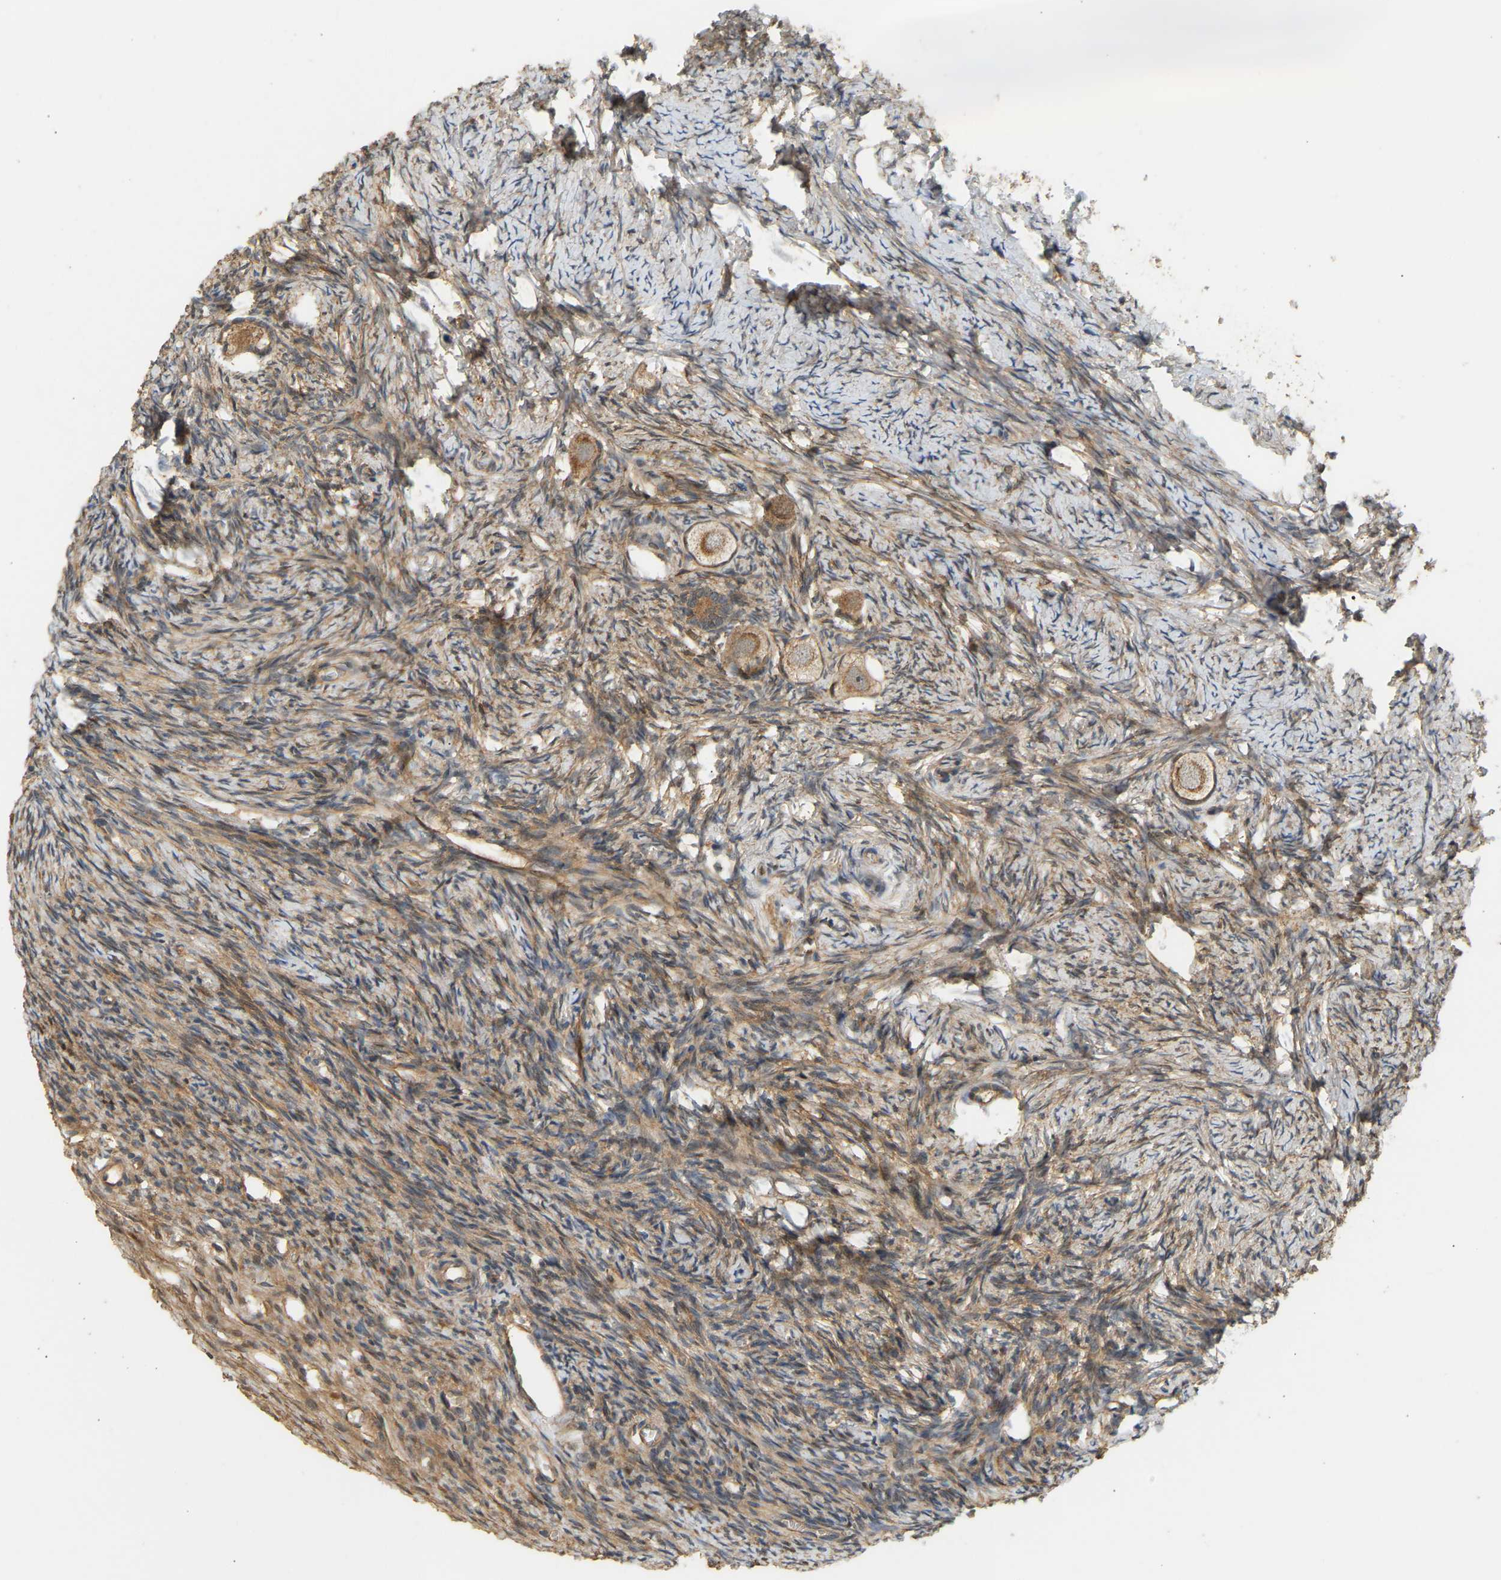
{"staining": {"intensity": "moderate", "quantity": ">75%", "location": "cytoplasmic/membranous"}, "tissue": "ovary", "cell_type": "Follicle cells", "image_type": "normal", "snomed": [{"axis": "morphology", "description": "Normal tissue, NOS"}, {"axis": "topography", "description": "Ovary"}], "caption": "Normal ovary was stained to show a protein in brown. There is medium levels of moderate cytoplasmic/membranous staining in about >75% of follicle cells. (brown staining indicates protein expression, while blue staining denotes nuclei).", "gene": "RGL1", "patient": {"sex": "female", "age": 27}}